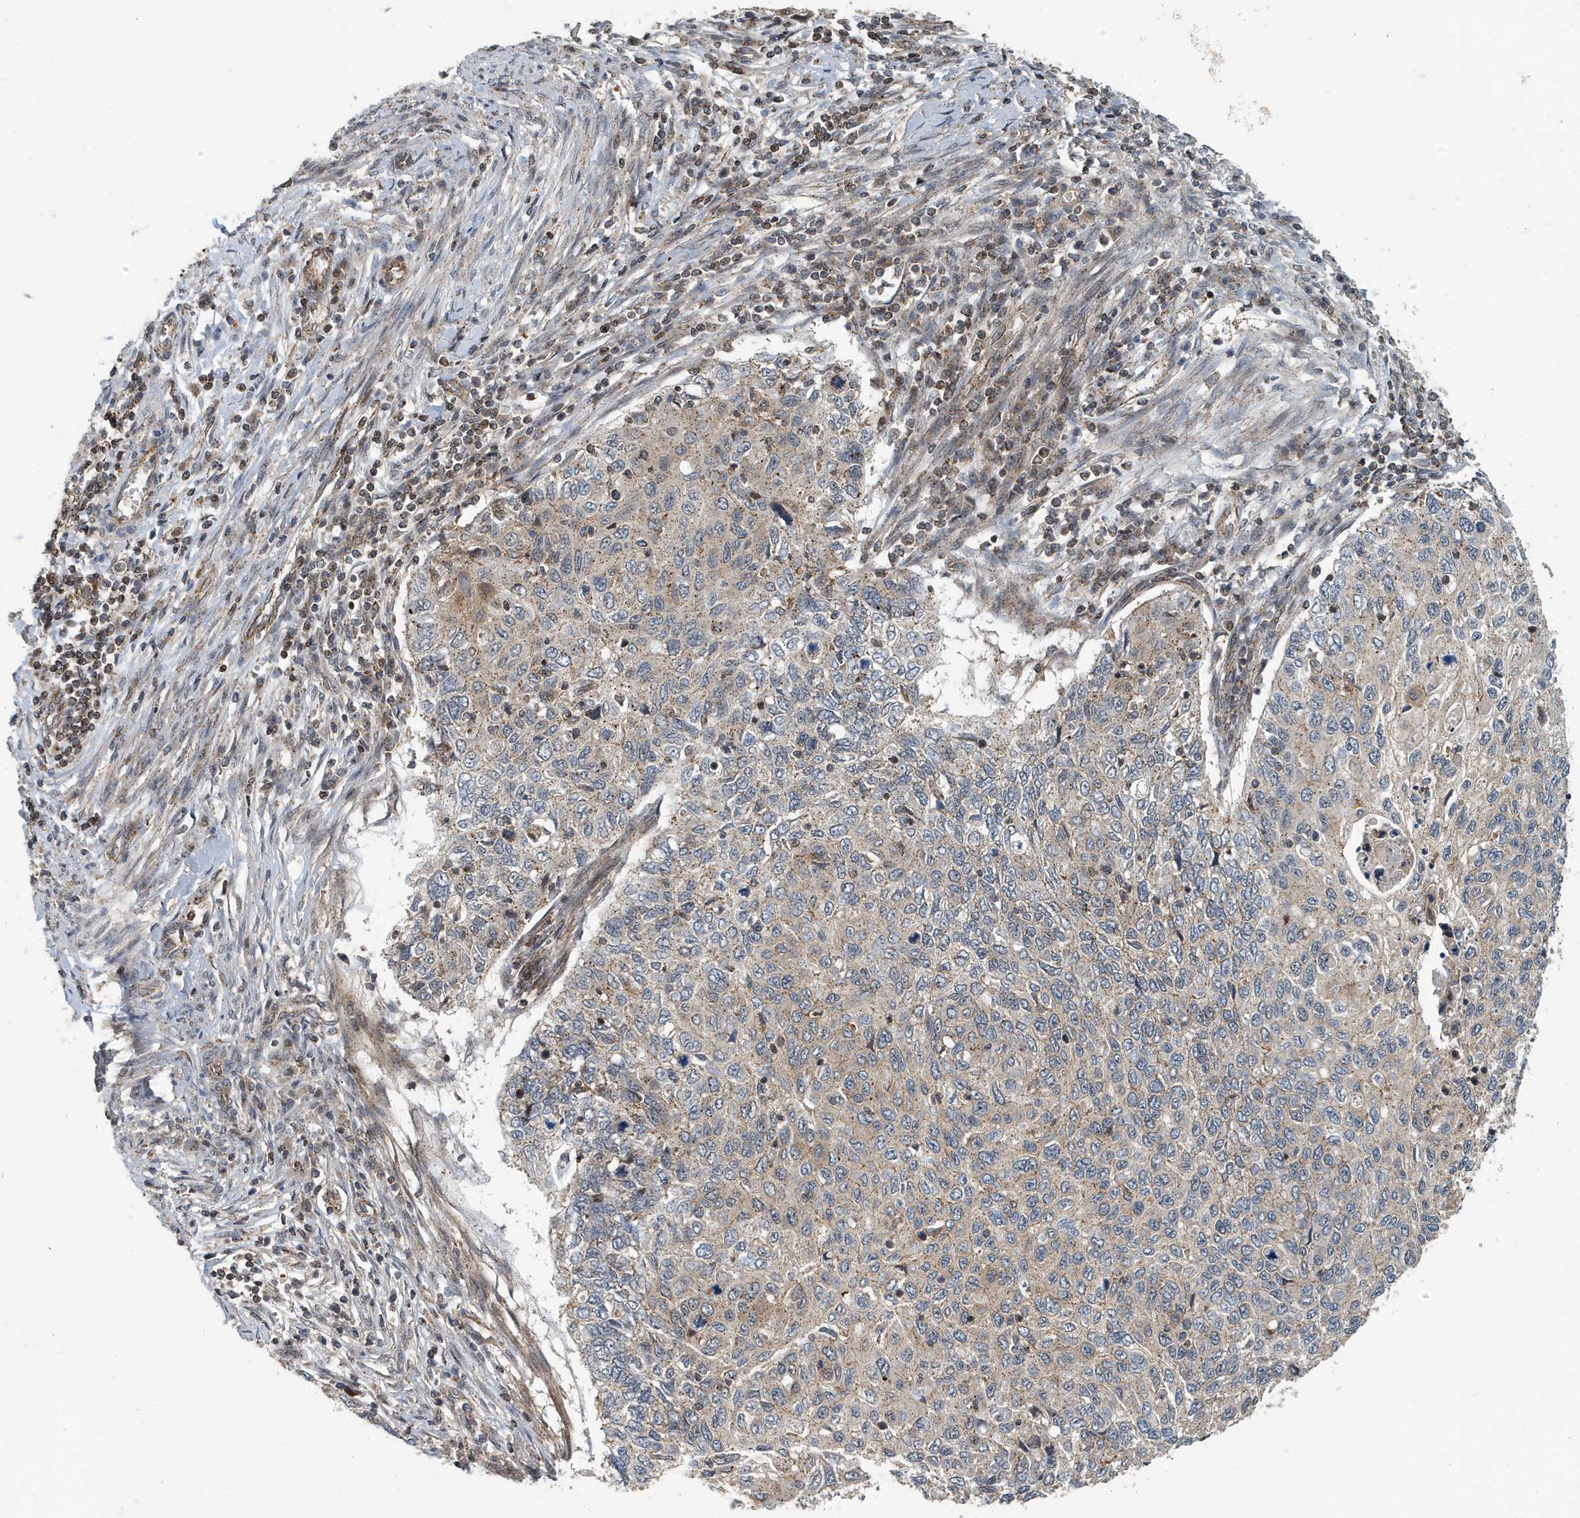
{"staining": {"intensity": "weak", "quantity": "25%-75%", "location": "cytoplasmic/membranous"}, "tissue": "cervical cancer", "cell_type": "Tumor cells", "image_type": "cancer", "snomed": [{"axis": "morphology", "description": "Squamous cell carcinoma, NOS"}, {"axis": "topography", "description": "Cervix"}], "caption": "Weak cytoplasmic/membranous positivity is appreciated in approximately 25%-75% of tumor cells in squamous cell carcinoma (cervical). (Brightfield microscopy of DAB IHC at high magnification).", "gene": "KIF15", "patient": {"sex": "female", "age": 70}}